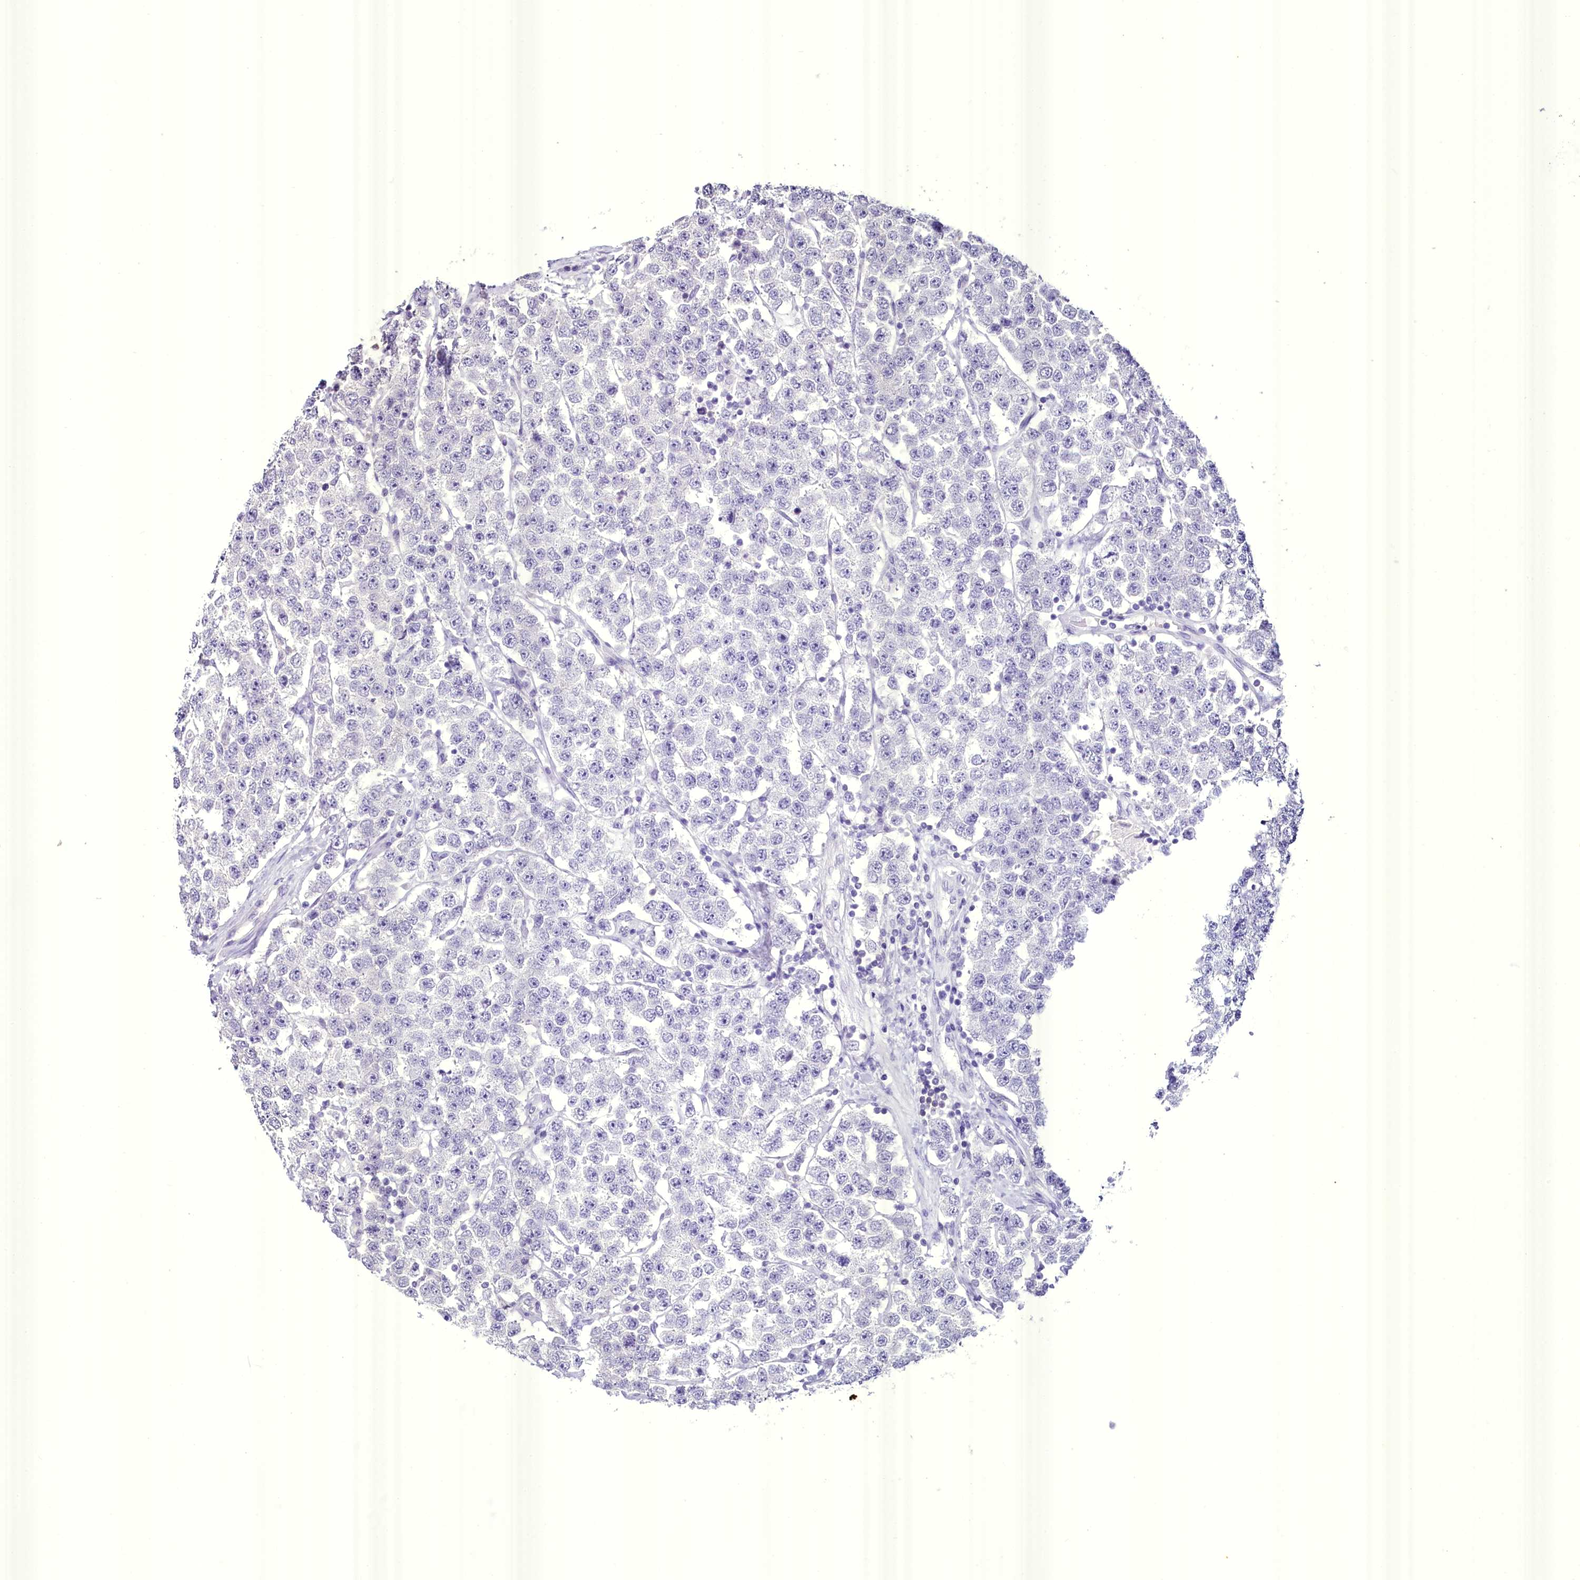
{"staining": {"intensity": "negative", "quantity": "none", "location": "none"}, "tissue": "testis cancer", "cell_type": "Tumor cells", "image_type": "cancer", "snomed": [{"axis": "morphology", "description": "Seminoma, NOS"}, {"axis": "topography", "description": "Testis"}], "caption": "Immunohistochemical staining of testis seminoma shows no significant expression in tumor cells.", "gene": "BANK1", "patient": {"sex": "male", "age": 28}}